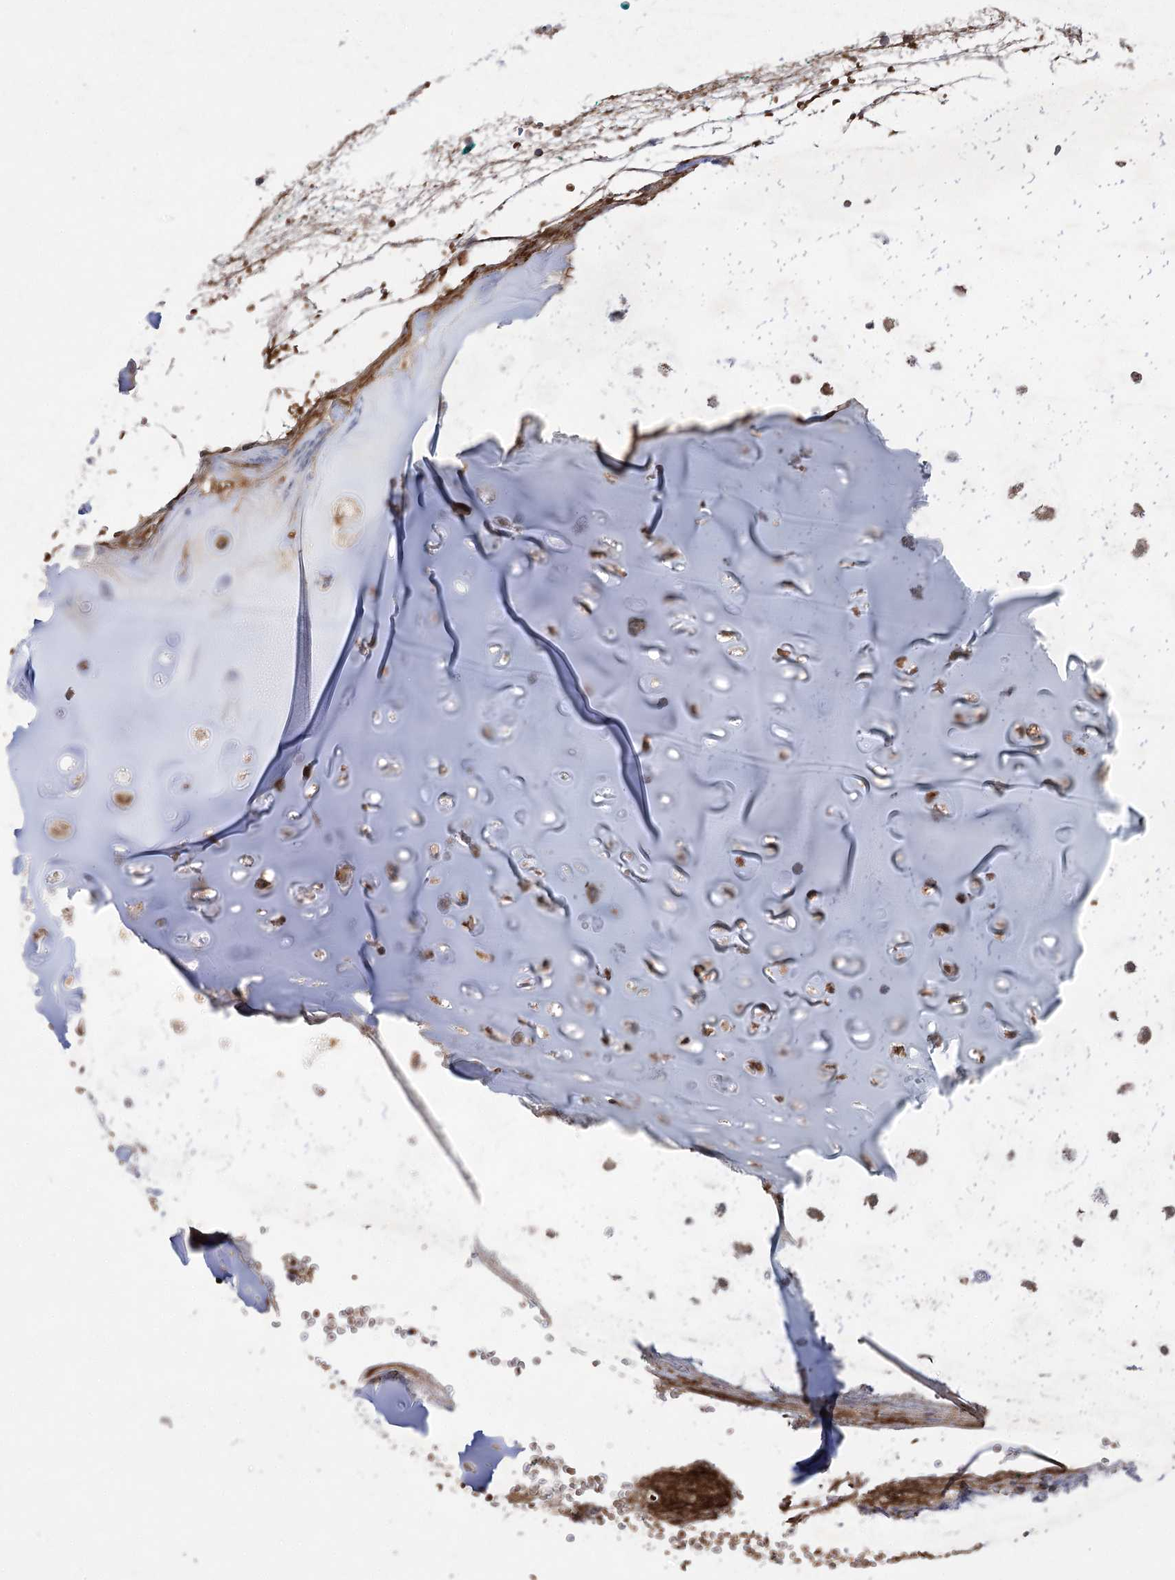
{"staining": {"intensity": "moderate", "quantity": "25%-75%", "location": "cytoplasmic/membranous,nuclear"}, "tissue": "adipose tissue", "cell_type": "Adipocytes", "image_type": "normal", "snomed": [{"axis": "morphology", "description": "Normal tissue, NOS"}, {"axis": "morphology", "description": "Basal cell carcinoma"}, {"axis": "topography", "description": "Cartilage tissue"}, {"axis": "topography", "description": "Nasopharynx"}, {"axis": "topography", "description": "Oral tissue"}], "caption": "Adipocytes display moderate cytoplasmic/membranous,nuclear staining in about 25%-75% of cells in unremarkable adipose tissue.", "gene": "TENM2", "patient": {"sex": "female", "age": 77}}